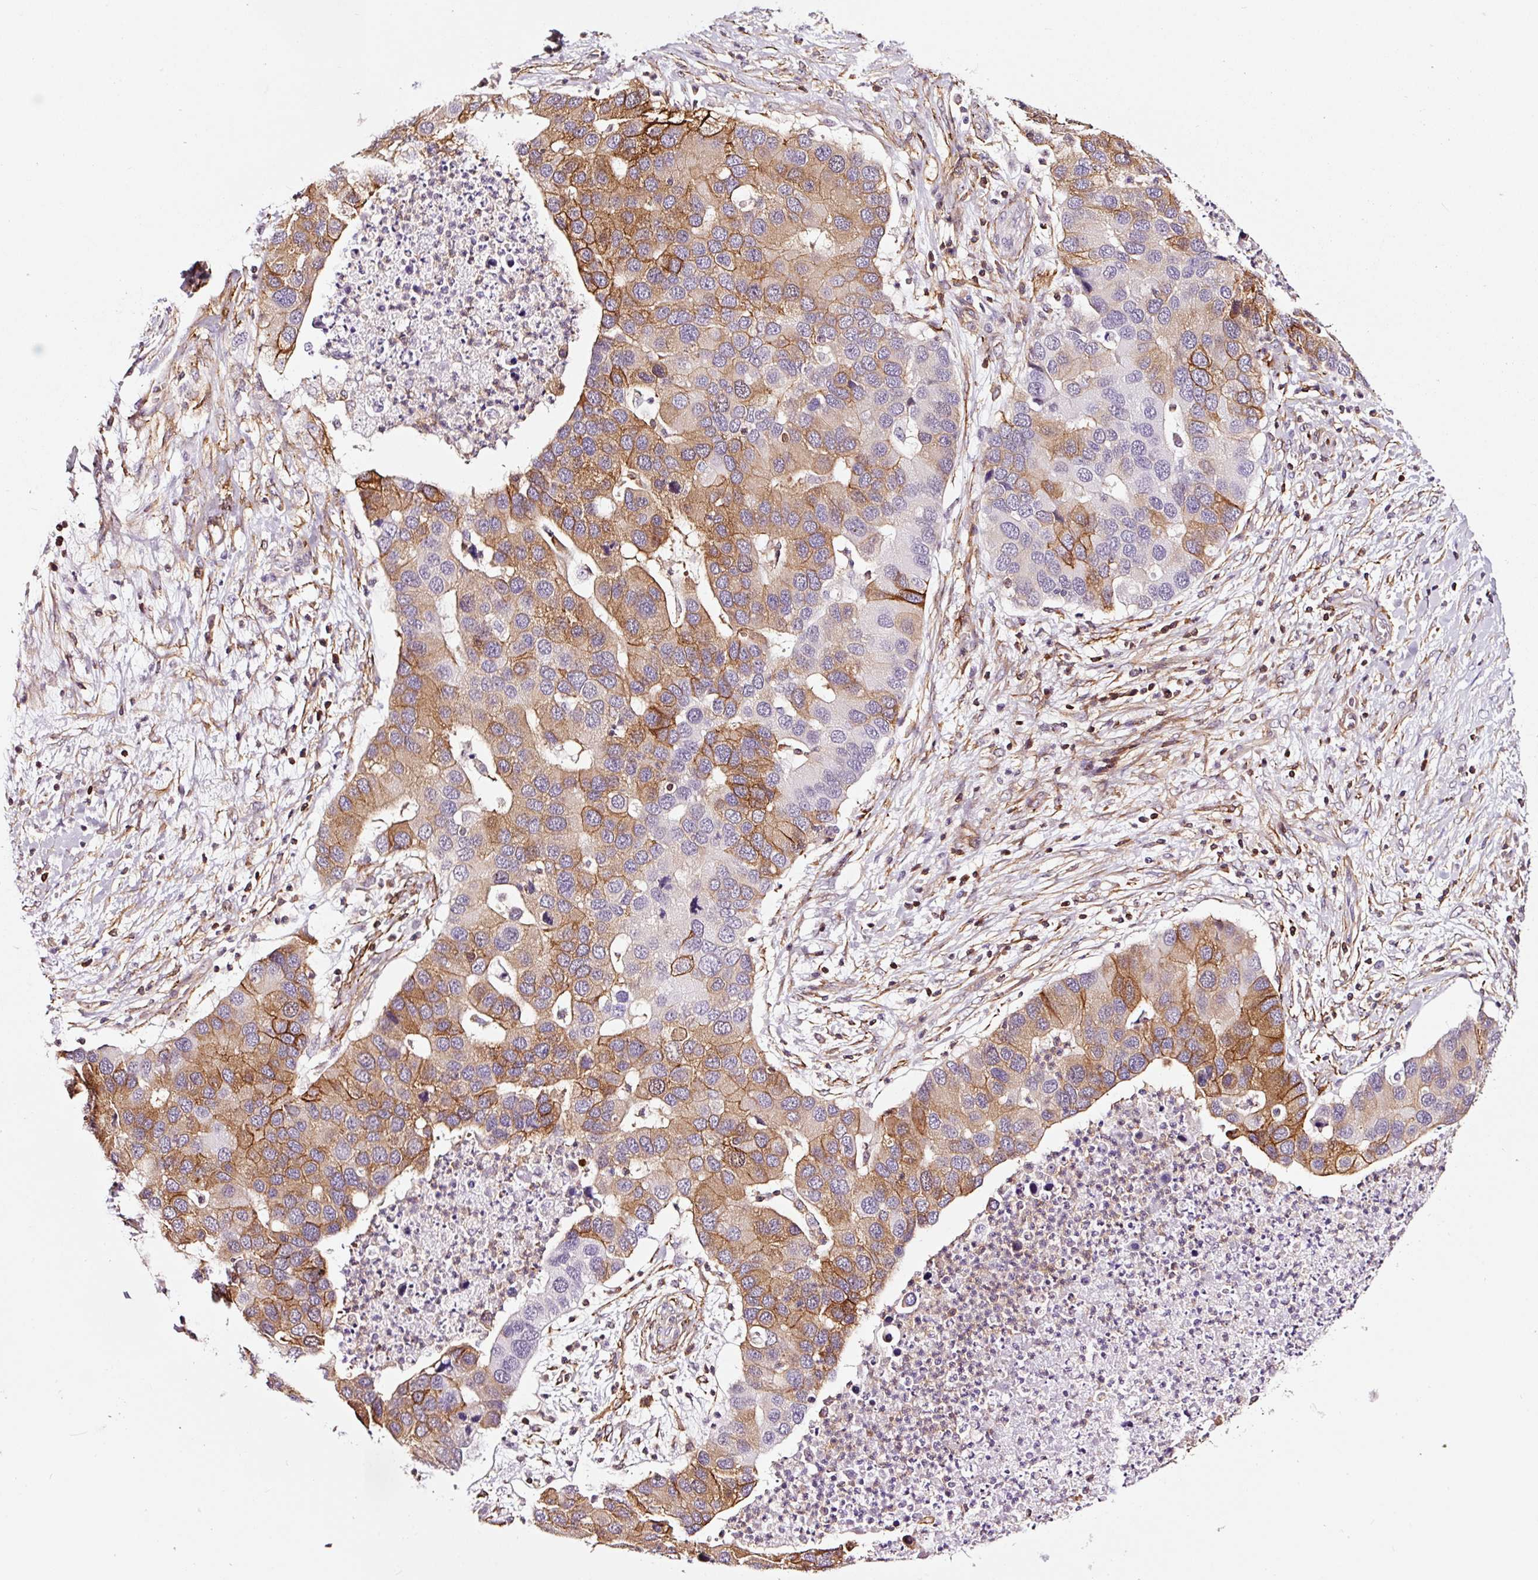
{"staining": {"intensity": "moderate", "quantity": ">75%", "location": "cytoplasmic/membranous"}, "tissue": "lung cancer", "cell_type": "Tumor cells", "image_type": "cancer", "snomed": [{"axis": "morphology", "description": "Aneuploidy"}, {"axis": "morphology", "description": "Adenocarcinoma, NOS"}, {"axis": "topography", "description": "Lymph node"}, {"axis": "topography", "description": "Lung"}], "caption": "Immunohistochemical staining of lung cancer shows moderate cytoplasmic/membranous protein positivity in approximately >75% of tumor cells.", "gene": "ADD3", "patient": {"sex": "female", "age": 74}}